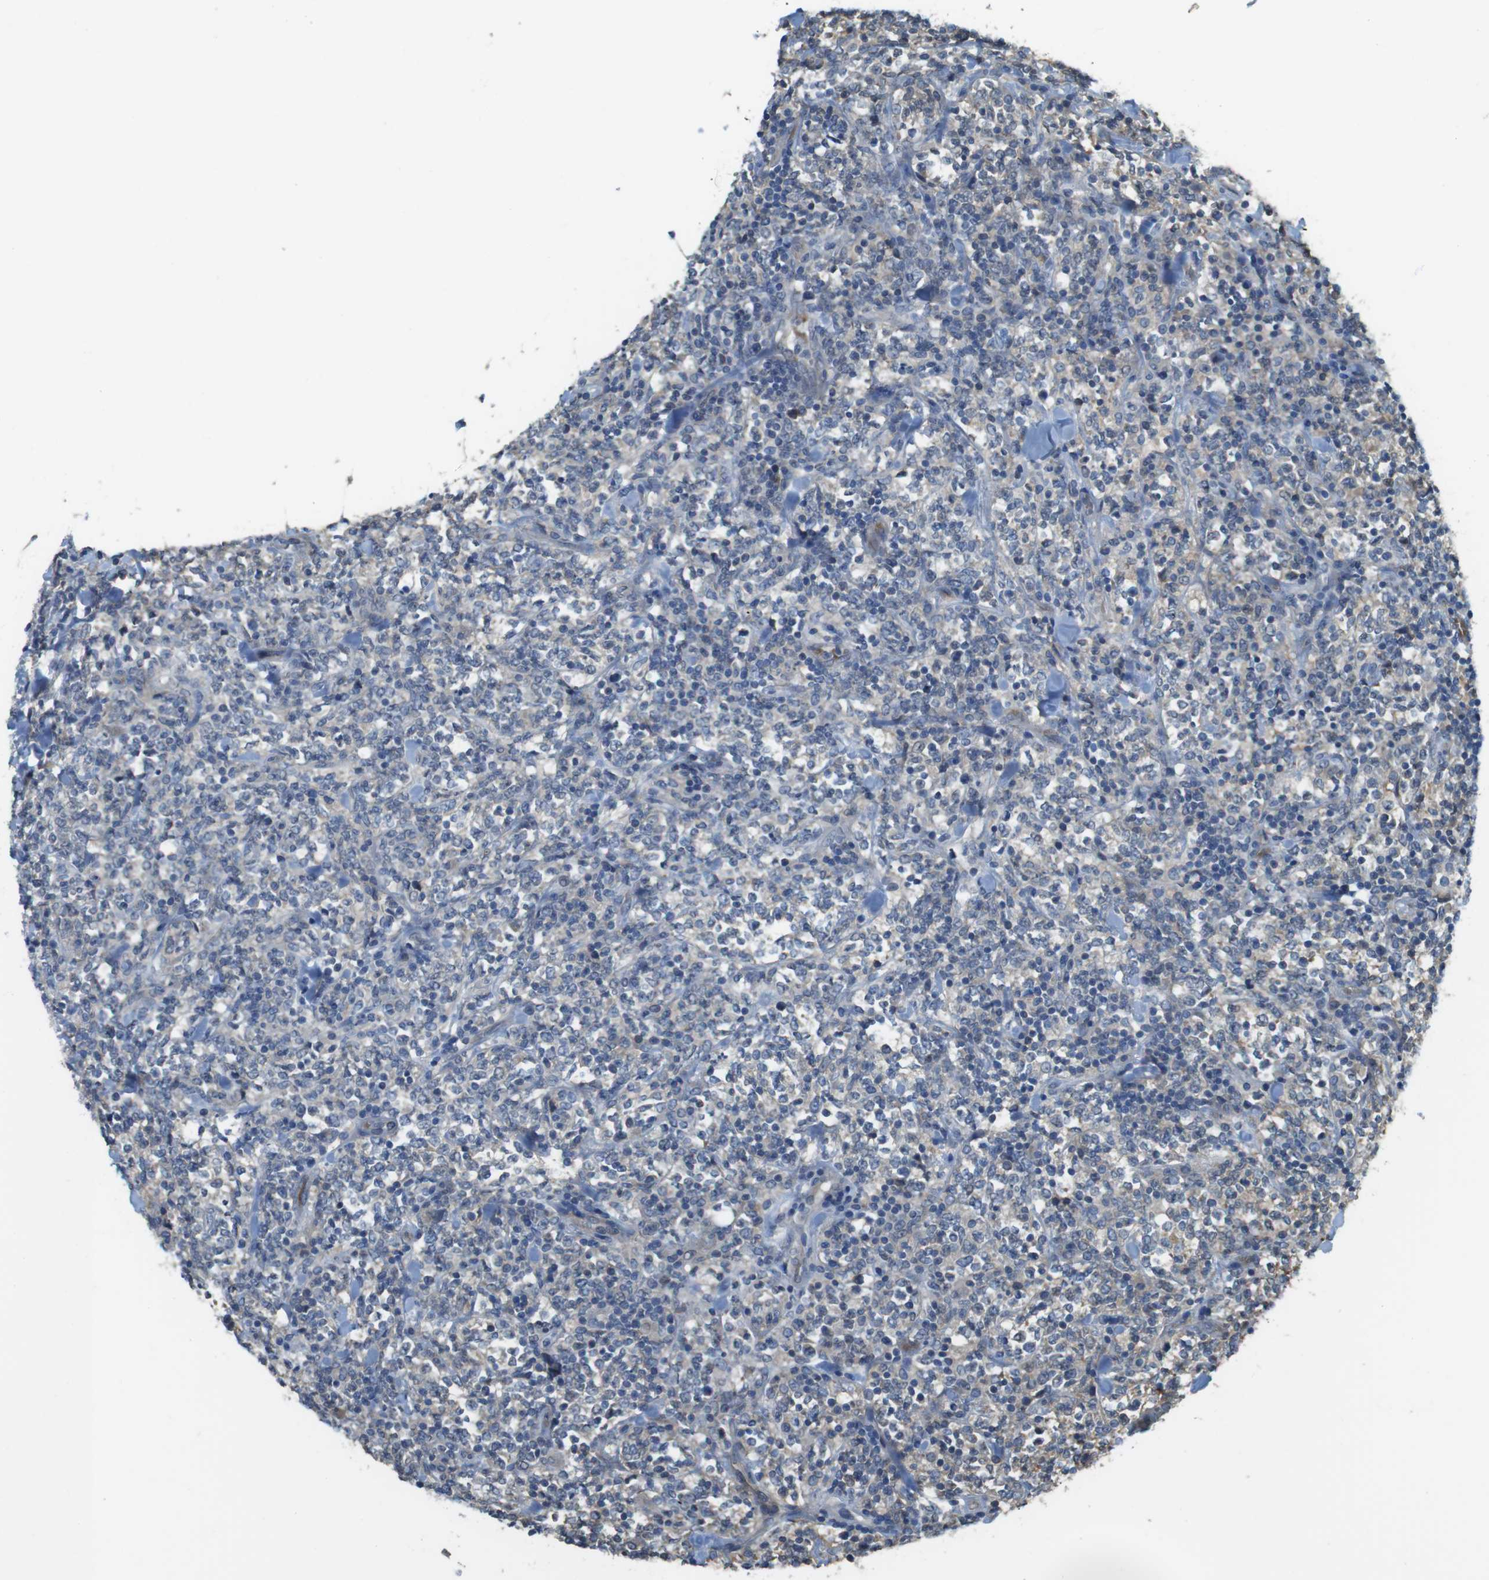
{"staining": {"intensity": "negative", "quantity": "none", "location": "none"}, "tissue": "lymphoma", "cell_type": "Tumor cells", "image_type": "cancer", "snomed": [{"axis": "morphology", "description": "Malignant lymphoma, non-Hodgkin's type, High grade"}, {"axis": "topography", "description": "Soft tissue"}], "caption": "Protein analysis of lymphoma shows no significant expression in tumor cells.", "gene": "ABHD15", "patient": {"sex": "male", "age": 18}}